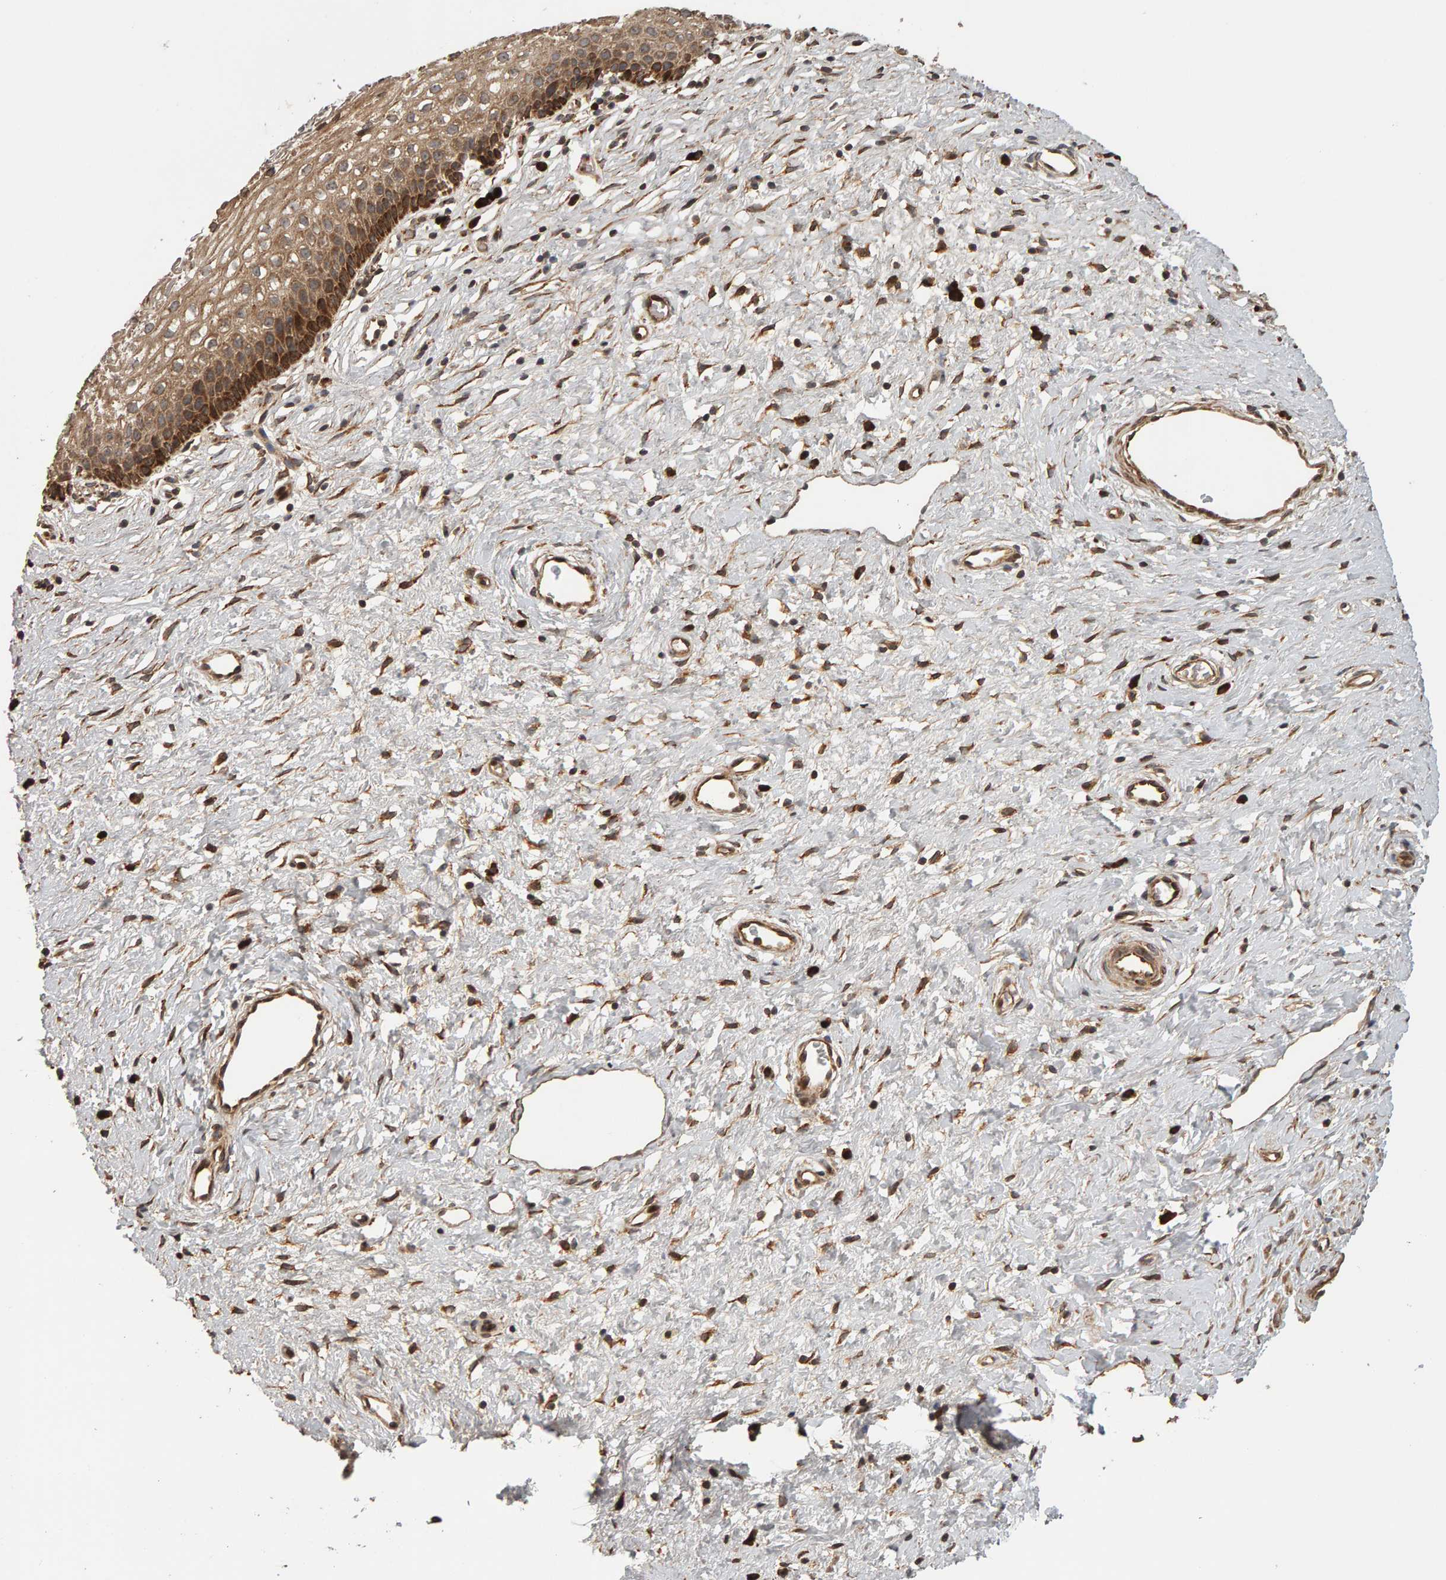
{"staining": {"intensity": "strong", "quantity": ">75%", "location": "cytoplasmic/membranous"}, "tissue": "cervix", "cell_type": "Glandular cells", "image_type": "normal", "snomed": [{"axis": "morphology", "description": "Normal tissue, NOS"}, {"axis": "topography", "description": "Cervix"}], "caption": "IHC of benign human cervix demonstrates high levels of strong cytoplasmic/membranous staining in approximately >75% of glandular cells.", "gene": "ZFAND1", "patient": {"sex": "female", "age": 27}}